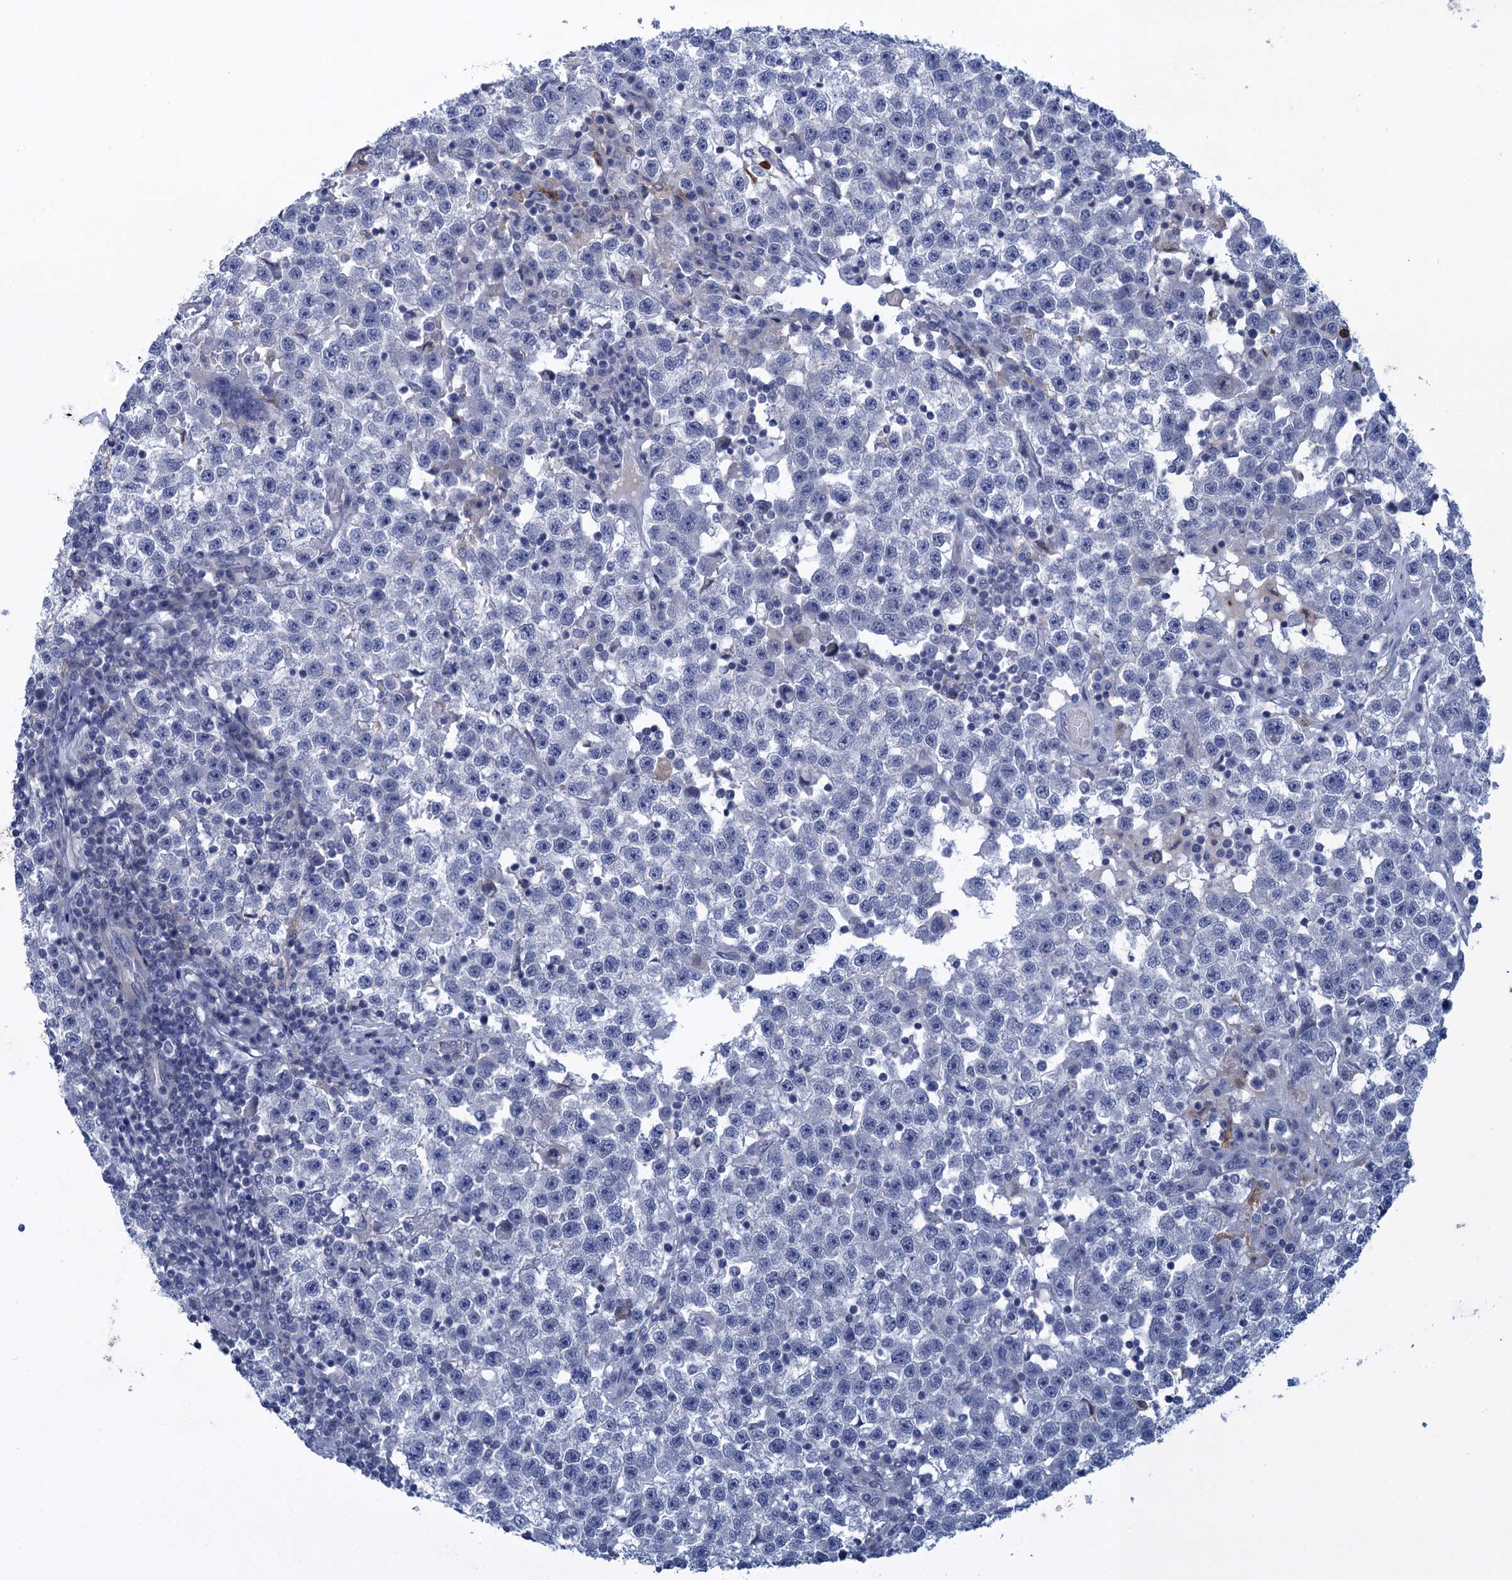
{"staining": {"intensity": "negative", "quantity": "none", "location": "none"}, "tissue": "testis cancer", "cell_type": "Tumor cells", "image_type": "cancer", "snomed": [{"axis": "morphology", "description": "Seminoma, NOS"}, {"axis": "topography", "description": "Testis"}], "caption": "Immunohistochemistry (IHC) photomicrograph of seminoma (testis) stained for a protein (brown), which exhibits no staining in tumor cells. (Brightfield microscopy of DAB (3,3'-diaminobenzidine) immunohistochemistry (IHC) at high magnification).", "gene": "SCEL", "patient": {"sex": "male", "age": 22}}